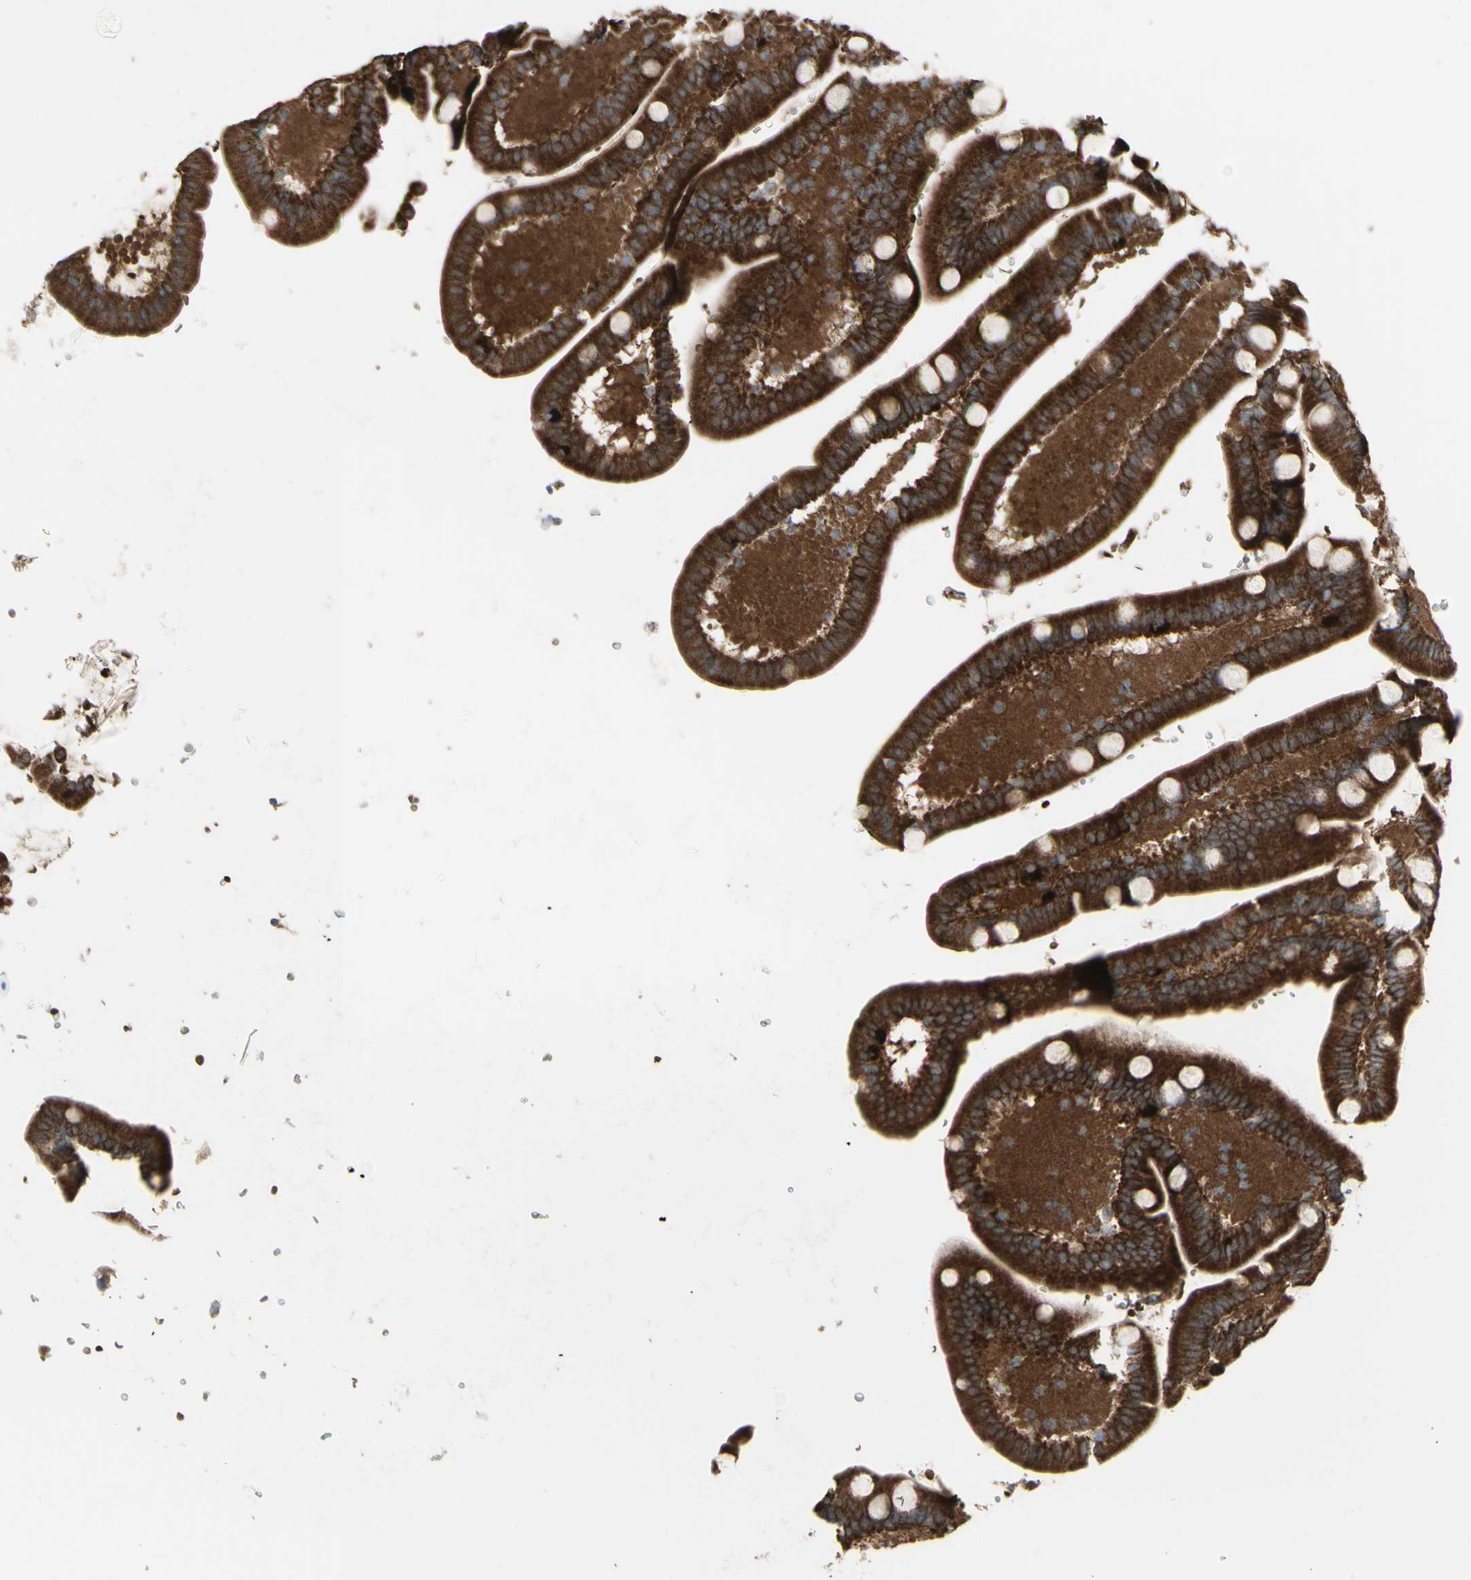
{"staining": {"intensity": "strong", "quantity": ">75%", "location": "cytoplasmic/membranous"}, "tissue": "duodenum", "cell_type": "Glandular cells", "image_type": "normal", "snomed": [{"axis": "morphology", "description": "Normal tissue, NOS"}, {"axis": "topography", "description": "Duodenum"}], "caption": "Duodenum stained with DAB (3,3'-diaminobenzidine) IHC reveals high levels of strong cytoplasmic/membranous positivity in approximately >75% of glandular cells. (IHC, brightfield microscopy, high magnification).", "gene": "SHC1", "patient": {"sex": "male", "age": 54}}